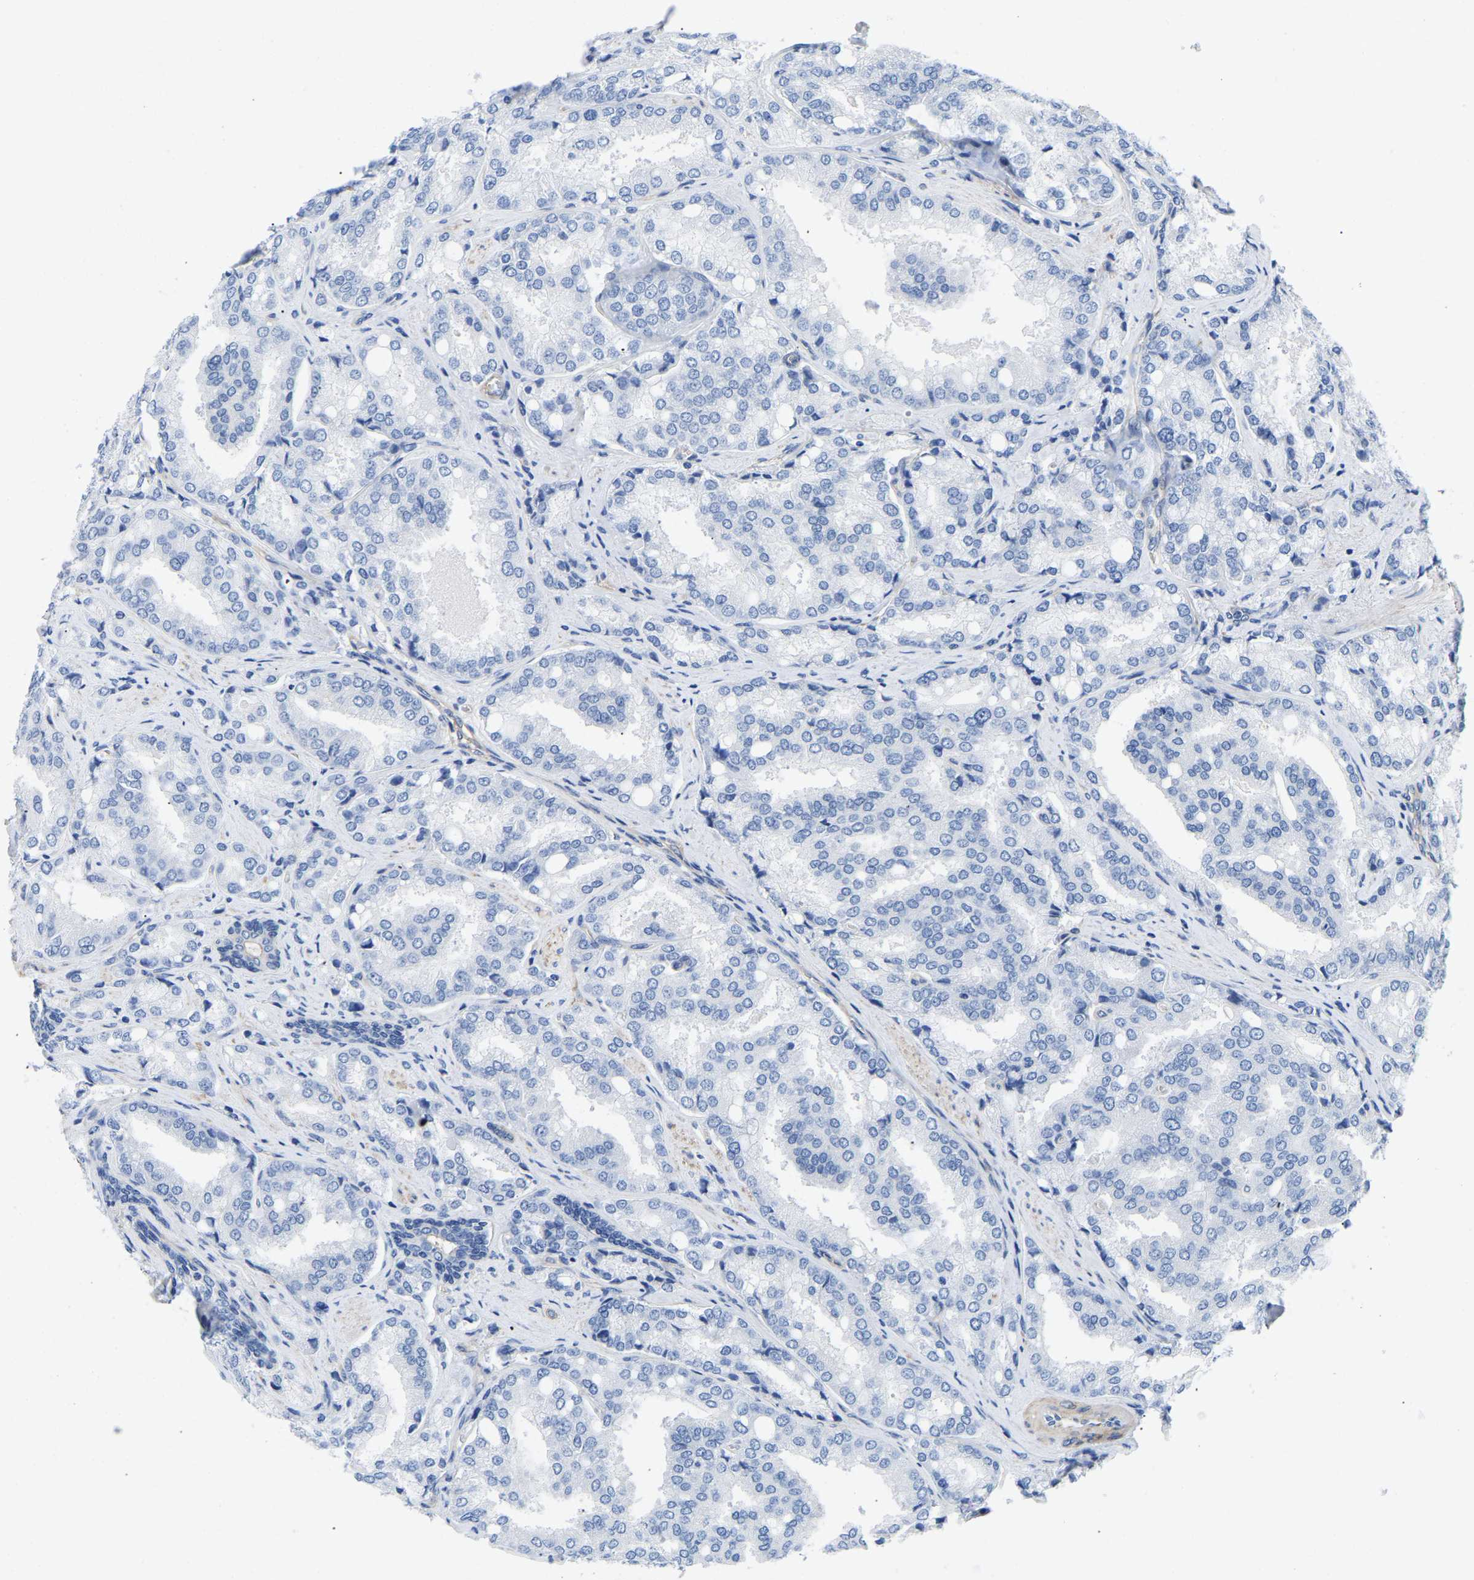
{"staining": {"intensity": "negative", "quantity": "none", "location": "none"}, "tissue": "prostate cancer", "cell_type": "Tumor cells", "image_type": "cancer", "snomed": [{"axis": "morphology", "description": "Adenocarcinoma, High grade"}, {"axis": "topography", "description": "Prostate"}], "caption": "Tumor cells show no significant staining in prostate adenocarcinoma (high-grade).", "gene": "UPK3A", "patient": {"sex": "male", "age": 50}}